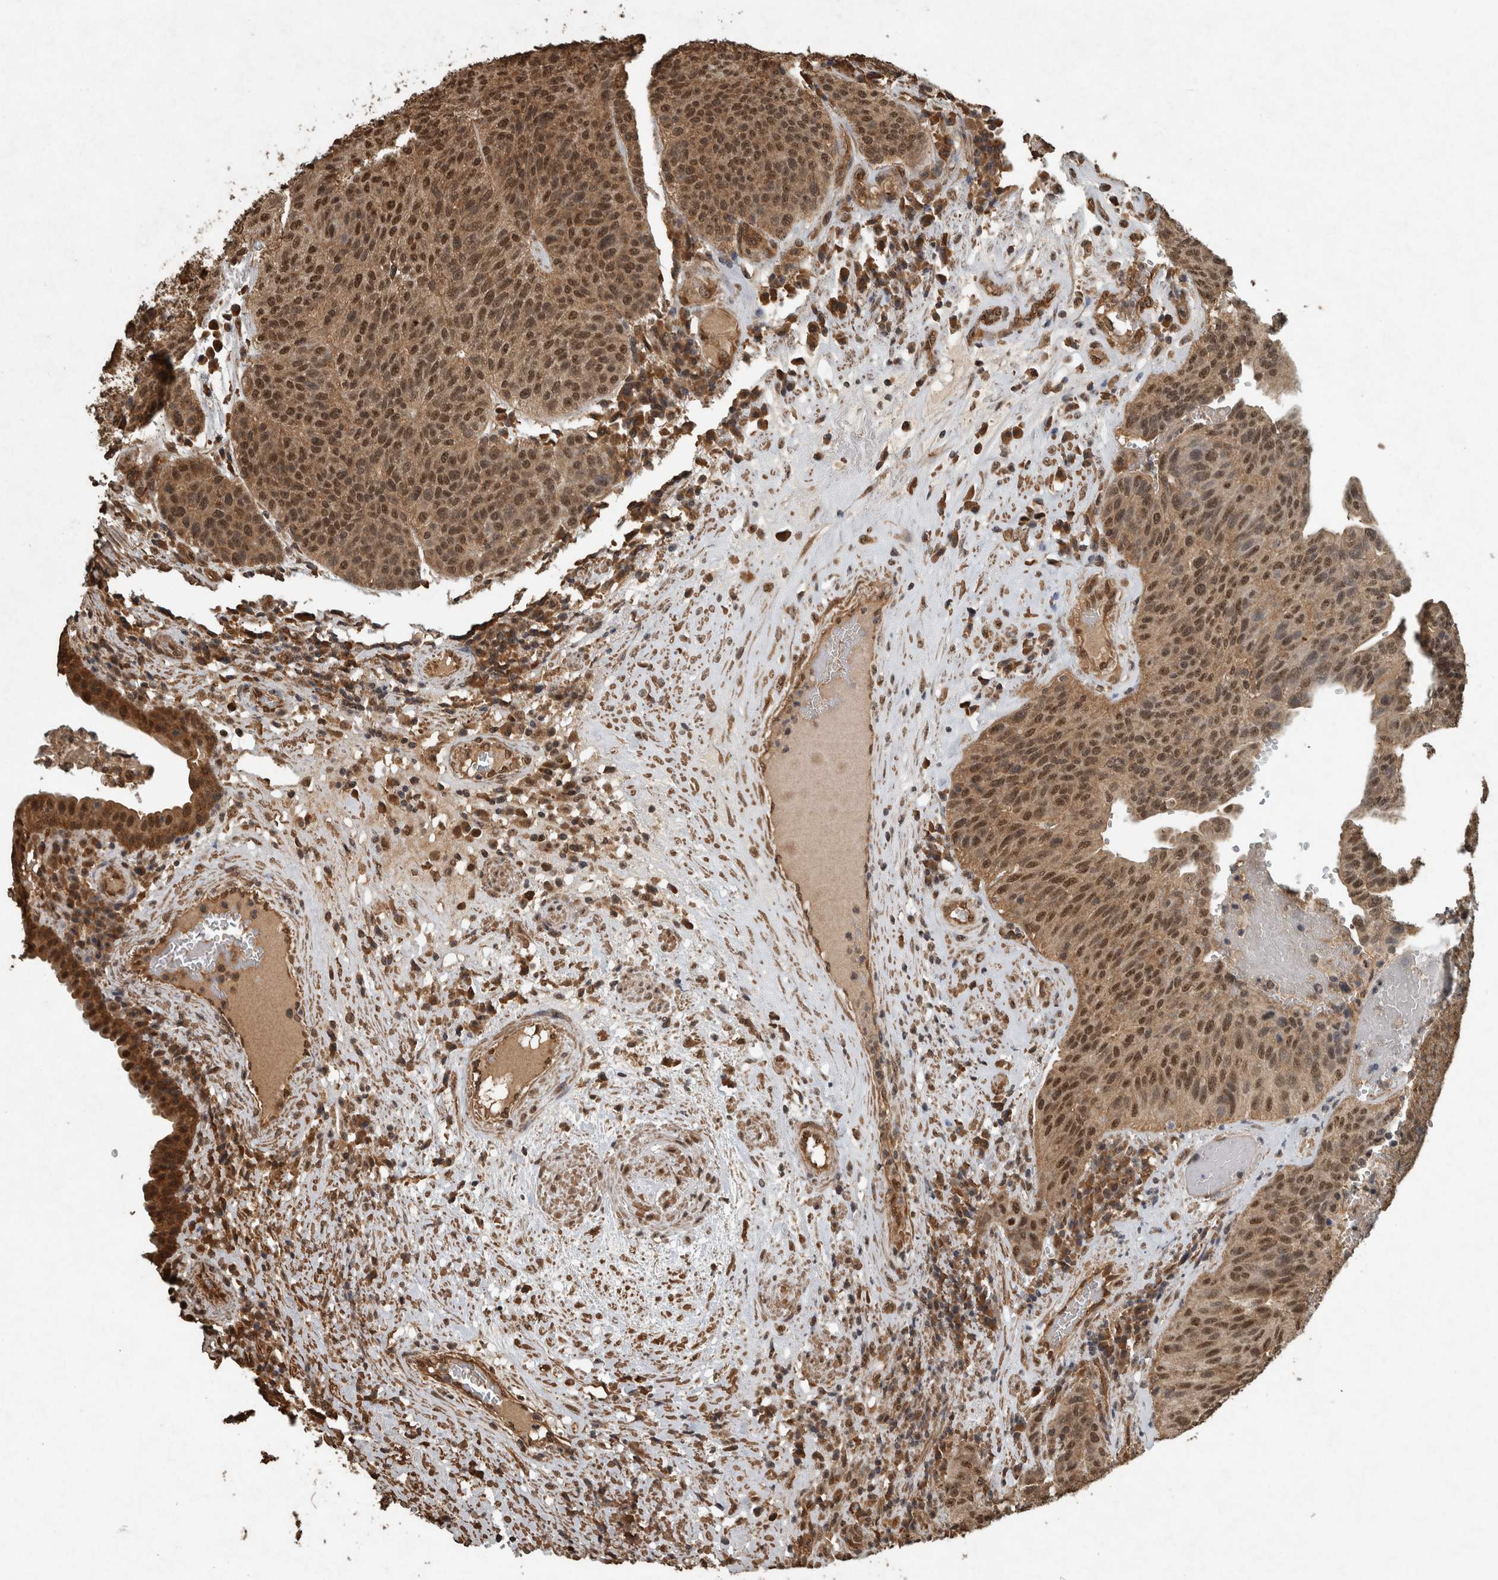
{"staining": {"intensity": "moderate", "quantity": ">75%", "location": "cytoplasmic/membranous,nuclear"}, "tissue": "urothelial cancer", "cell_type": "Tumor cells", "image_type": "cancer", "snomed": [{"axis": "morphology", "description": "Urothelial carcinoma, High grade"}, {"axis": "topography", "description": "Urinary bladder"}], "caption": "Urothelial cancer tissue demonstrates moderate cytoplasmic/membranous and nuclear staining in about >75% of tumor cells, visualized by immunohistochemistry.", "gene": "ARHGEF12", "patient": {"sex": "male", "age": 66}}